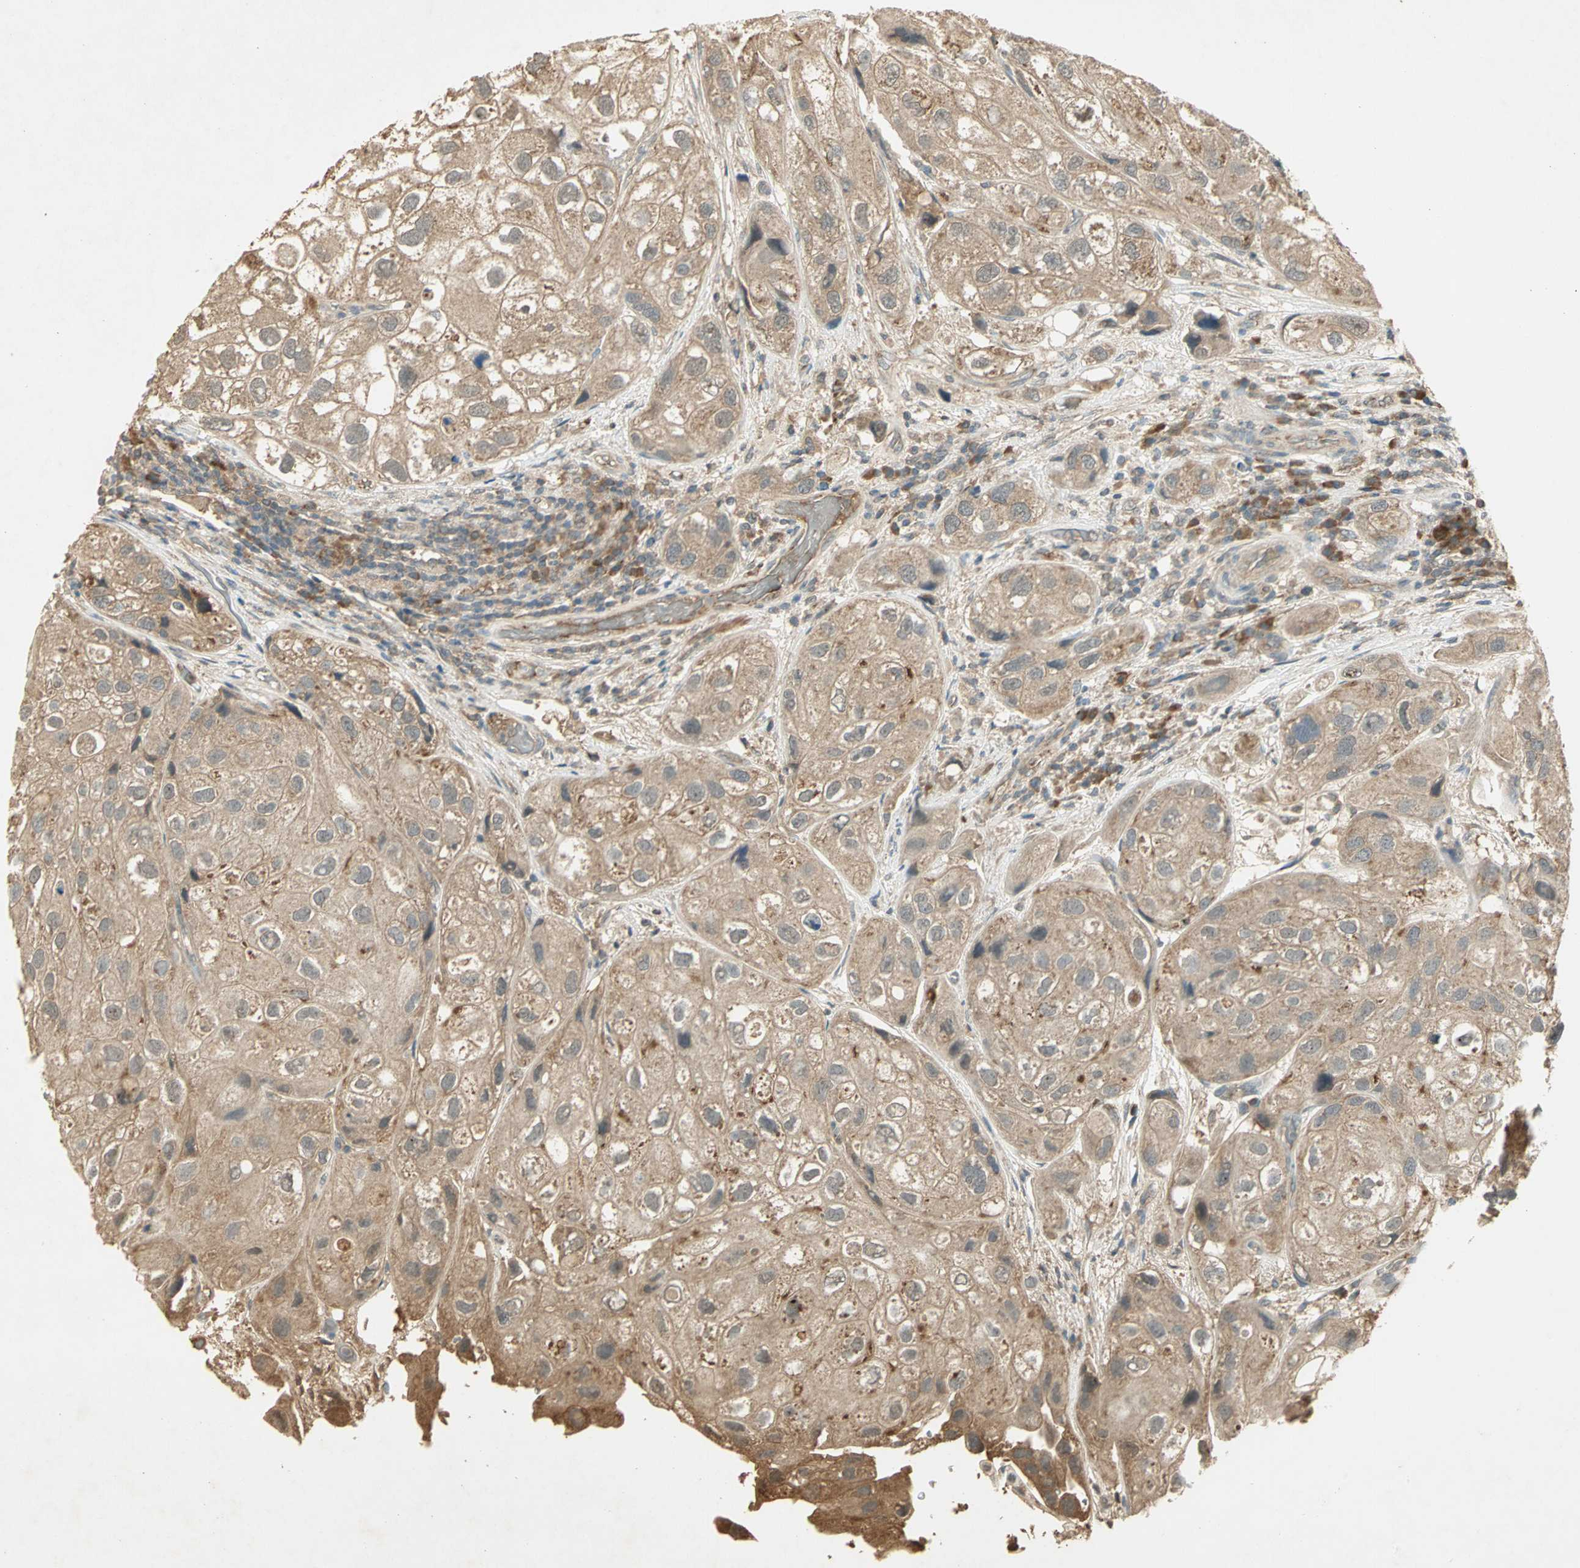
{"staining": {"intensity": "moderate", "quantity": ">75%", "location": "cytoplasmic/membranous"}, "tissue": "urothelial cancer", "cell_type": "Tumor cells", "image_type": "cancer", "snomed": [{"axis": "morphology", "description": "Urothelial carcinoma, High grade"}, {"axis": "topography", "description": "Urinary bladder"}], "caption": "A brown stain shows moderate cytoplasmic/membranous staining of a protein in high-grade urothelial carcinoma tumor cells.", "gene": "KEAP1", "patient": {"sex": "female", "age": 64}}